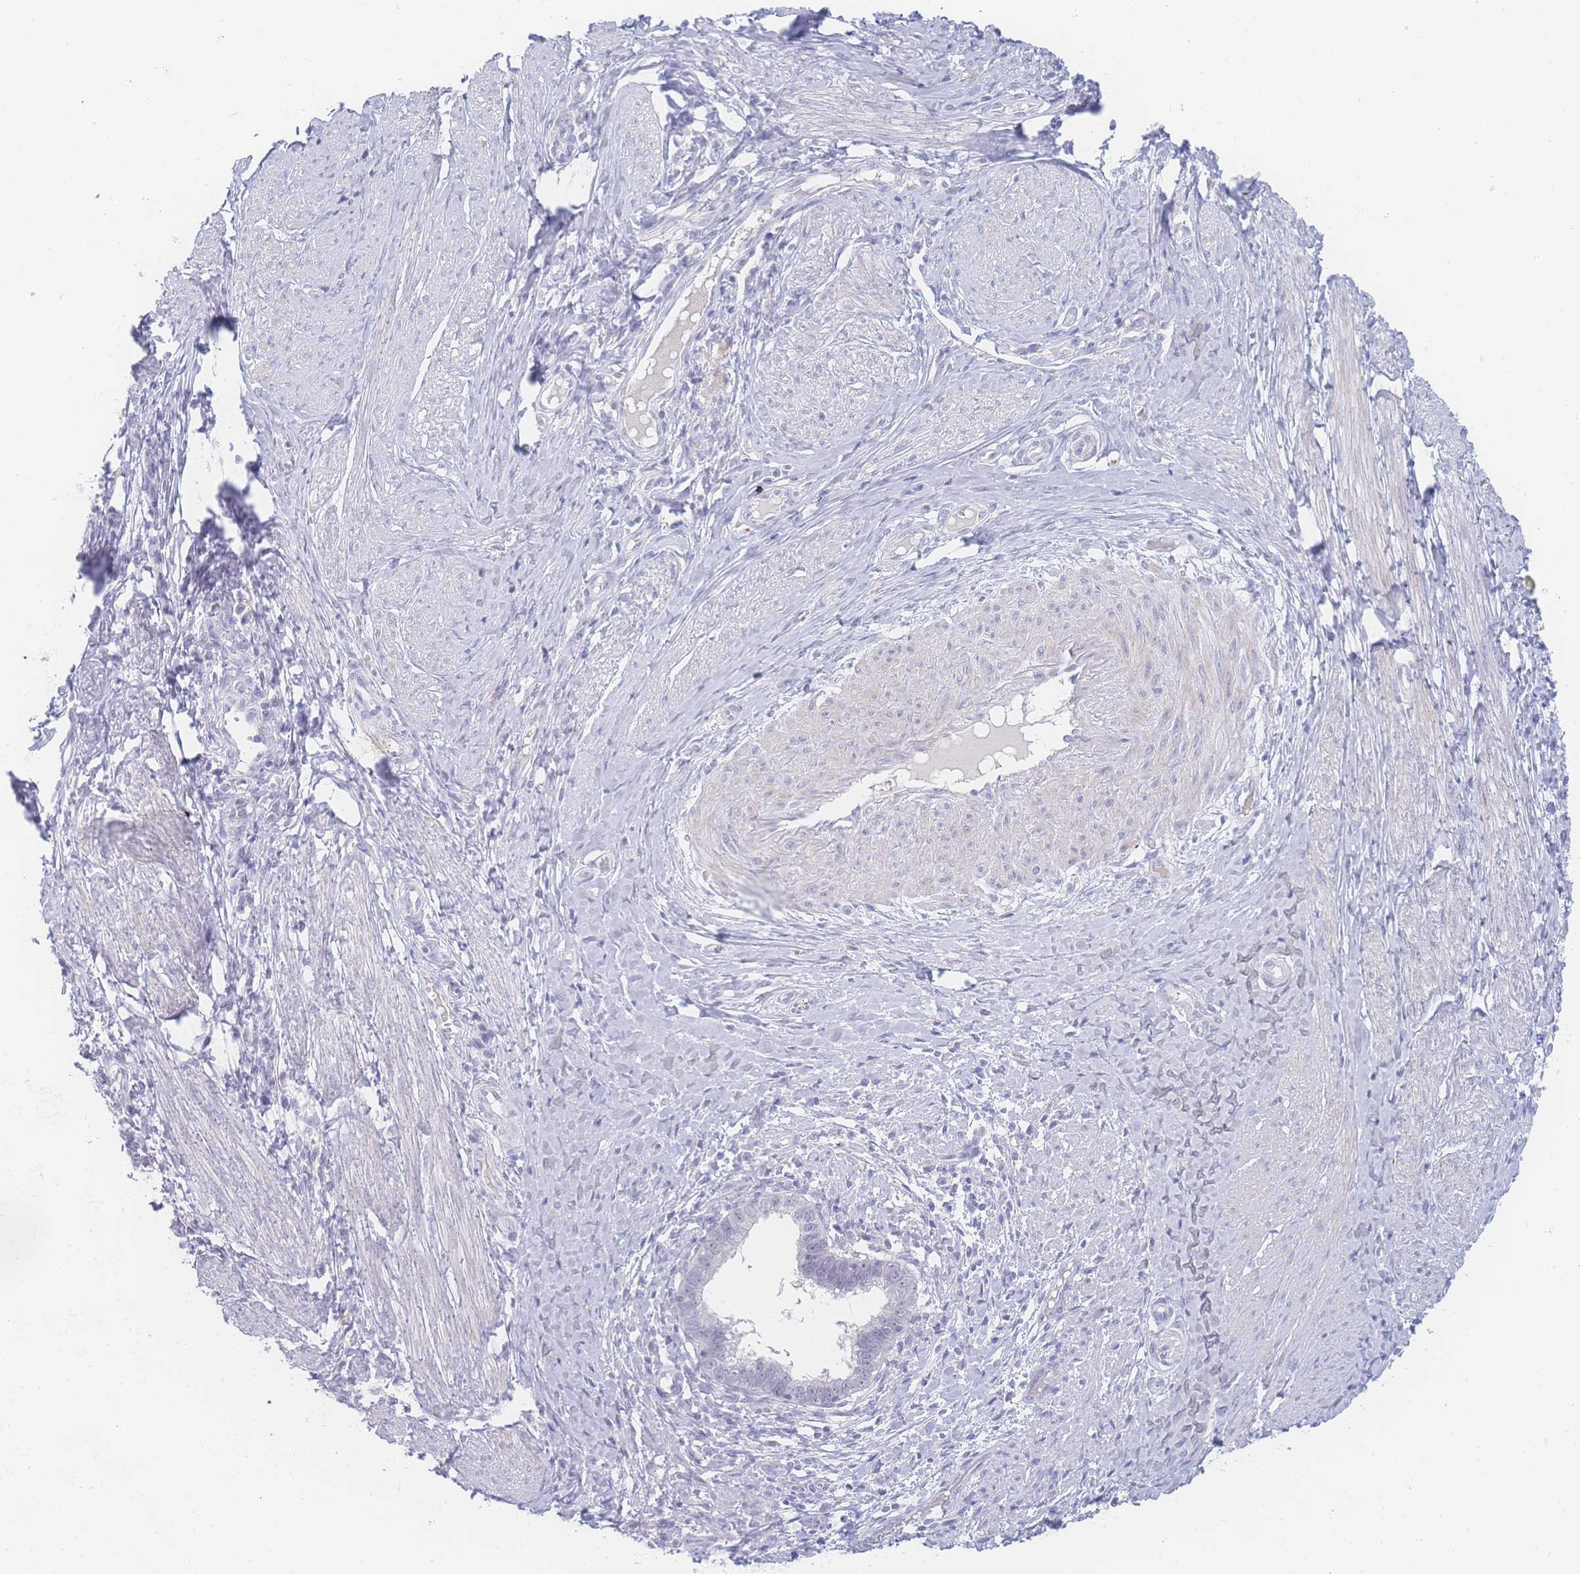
{"staining": {"intensity": "negative", "quantity": "none", "location": "none"}, "tissue": "cervical cancer", "cell_type": "Tumor cells", "image_type": "cancer", "snomed": [{"axis": "morphology", "description": "Adenocarcinoma, NOS"}, {"axis": "topography", "description": "Cervix"}], "caption": "DAB (3,3'-diaminobenzidine) immunohistochemical staining of human cervical adenocarcinoma displays no significant positivity in tumor cells.", "gene": "PRSS22", "patient": {"sex": "female", "age": 36}}